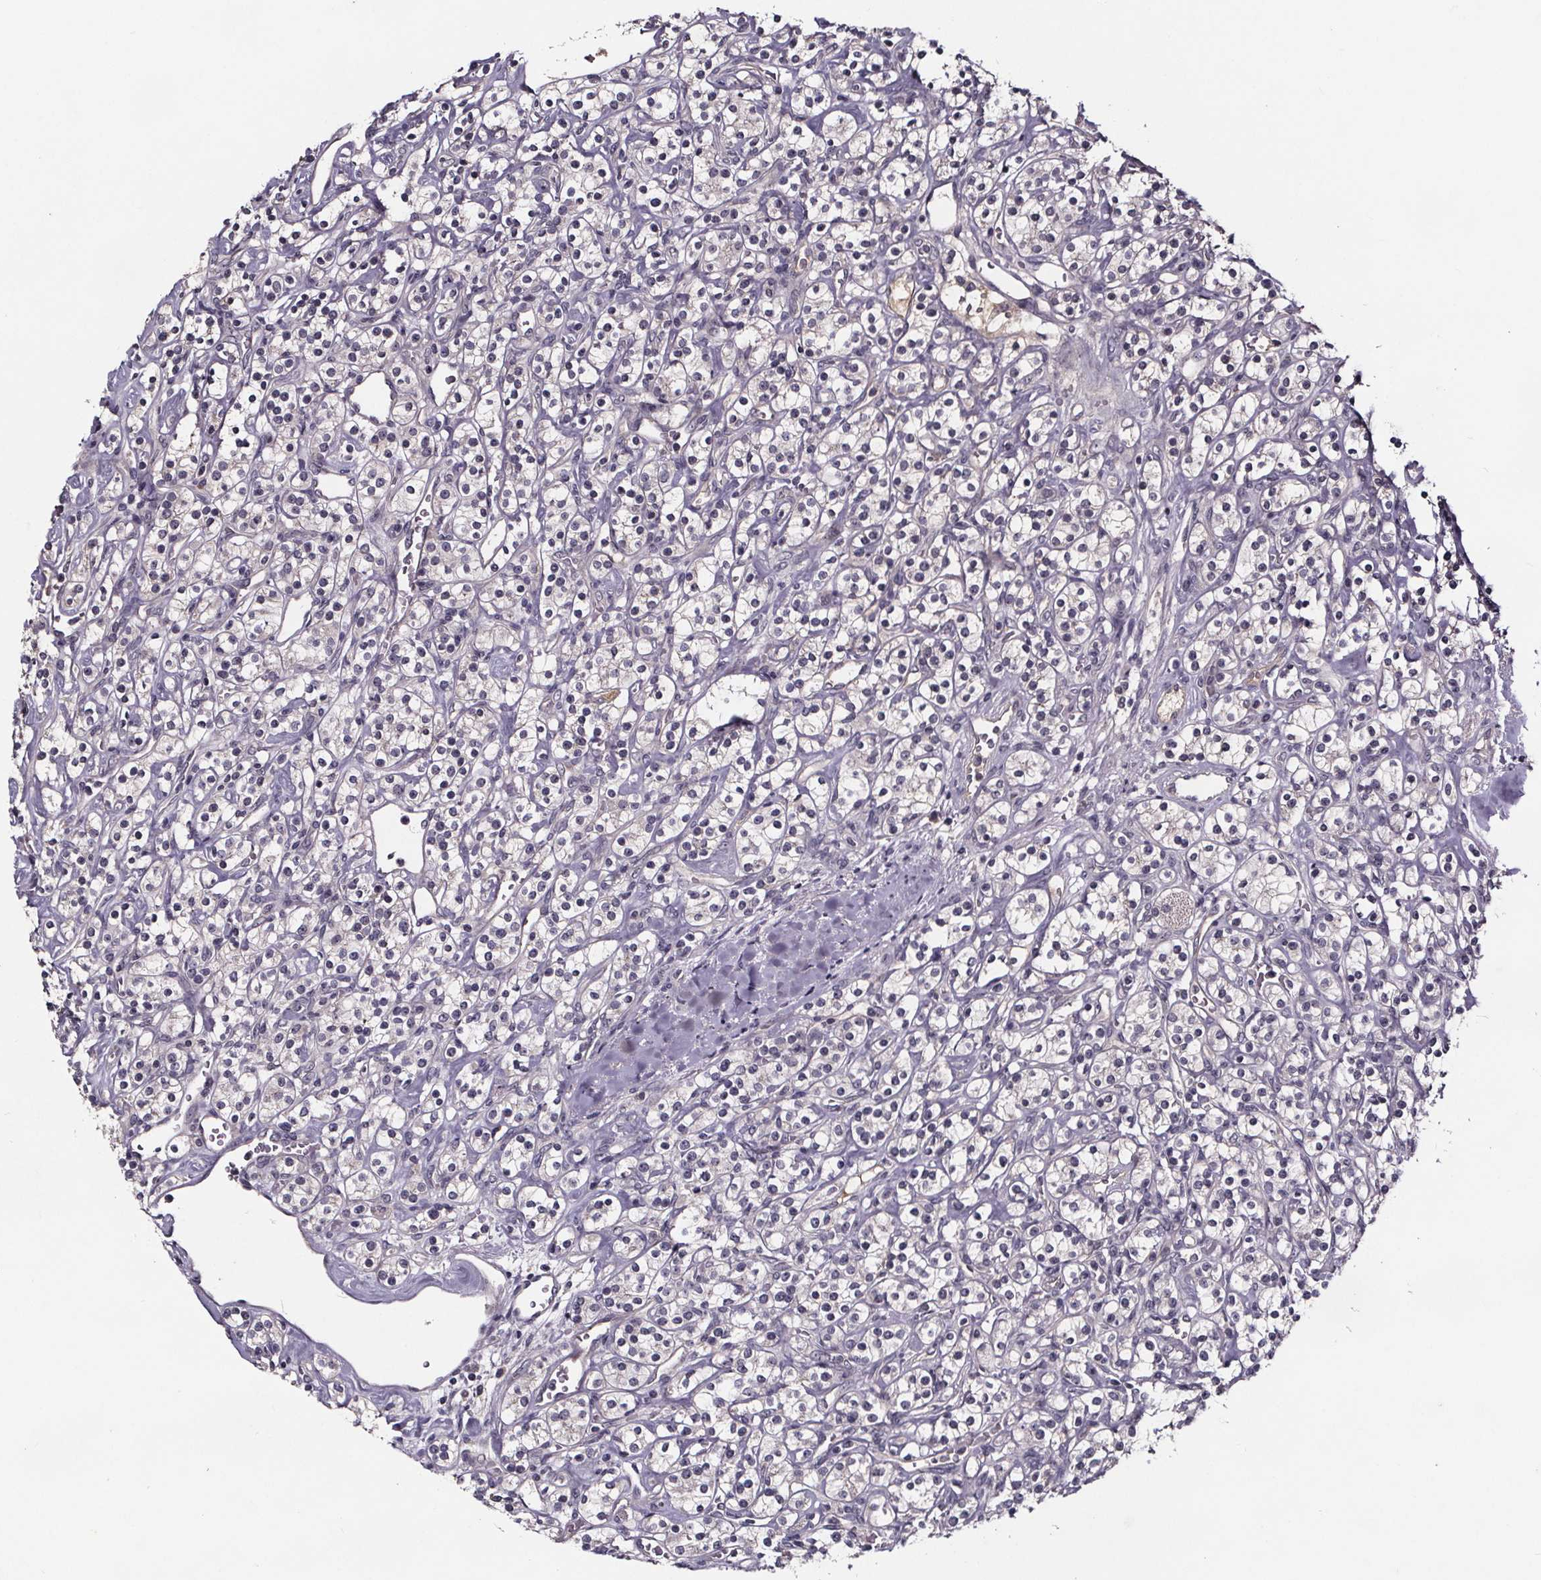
{"staining": {"intensity": "negative", "quantity": "none", "location": "none"}, "tissue": "renal cancer", "cell_type": "Tumor cells", "image_type": "cancer", "snomed": [{"axis": "morphology", "description": "Adenocarcinoma, NOS"}, {"axis": "topography", "description": "Kidney"}], "caption": "DAB (3,3'-diaminobenzidine) immunohistochemical staining of renal cancer reveals no significant positivity in tumor cells. The staining was performed using DAB to visualize the protein expression in brown, while the nuclei were stained in blue with hematoxylin (Magnification: 20x).", "gene": "NPHP4", "patient": {"sex": "male", "age": 77}}